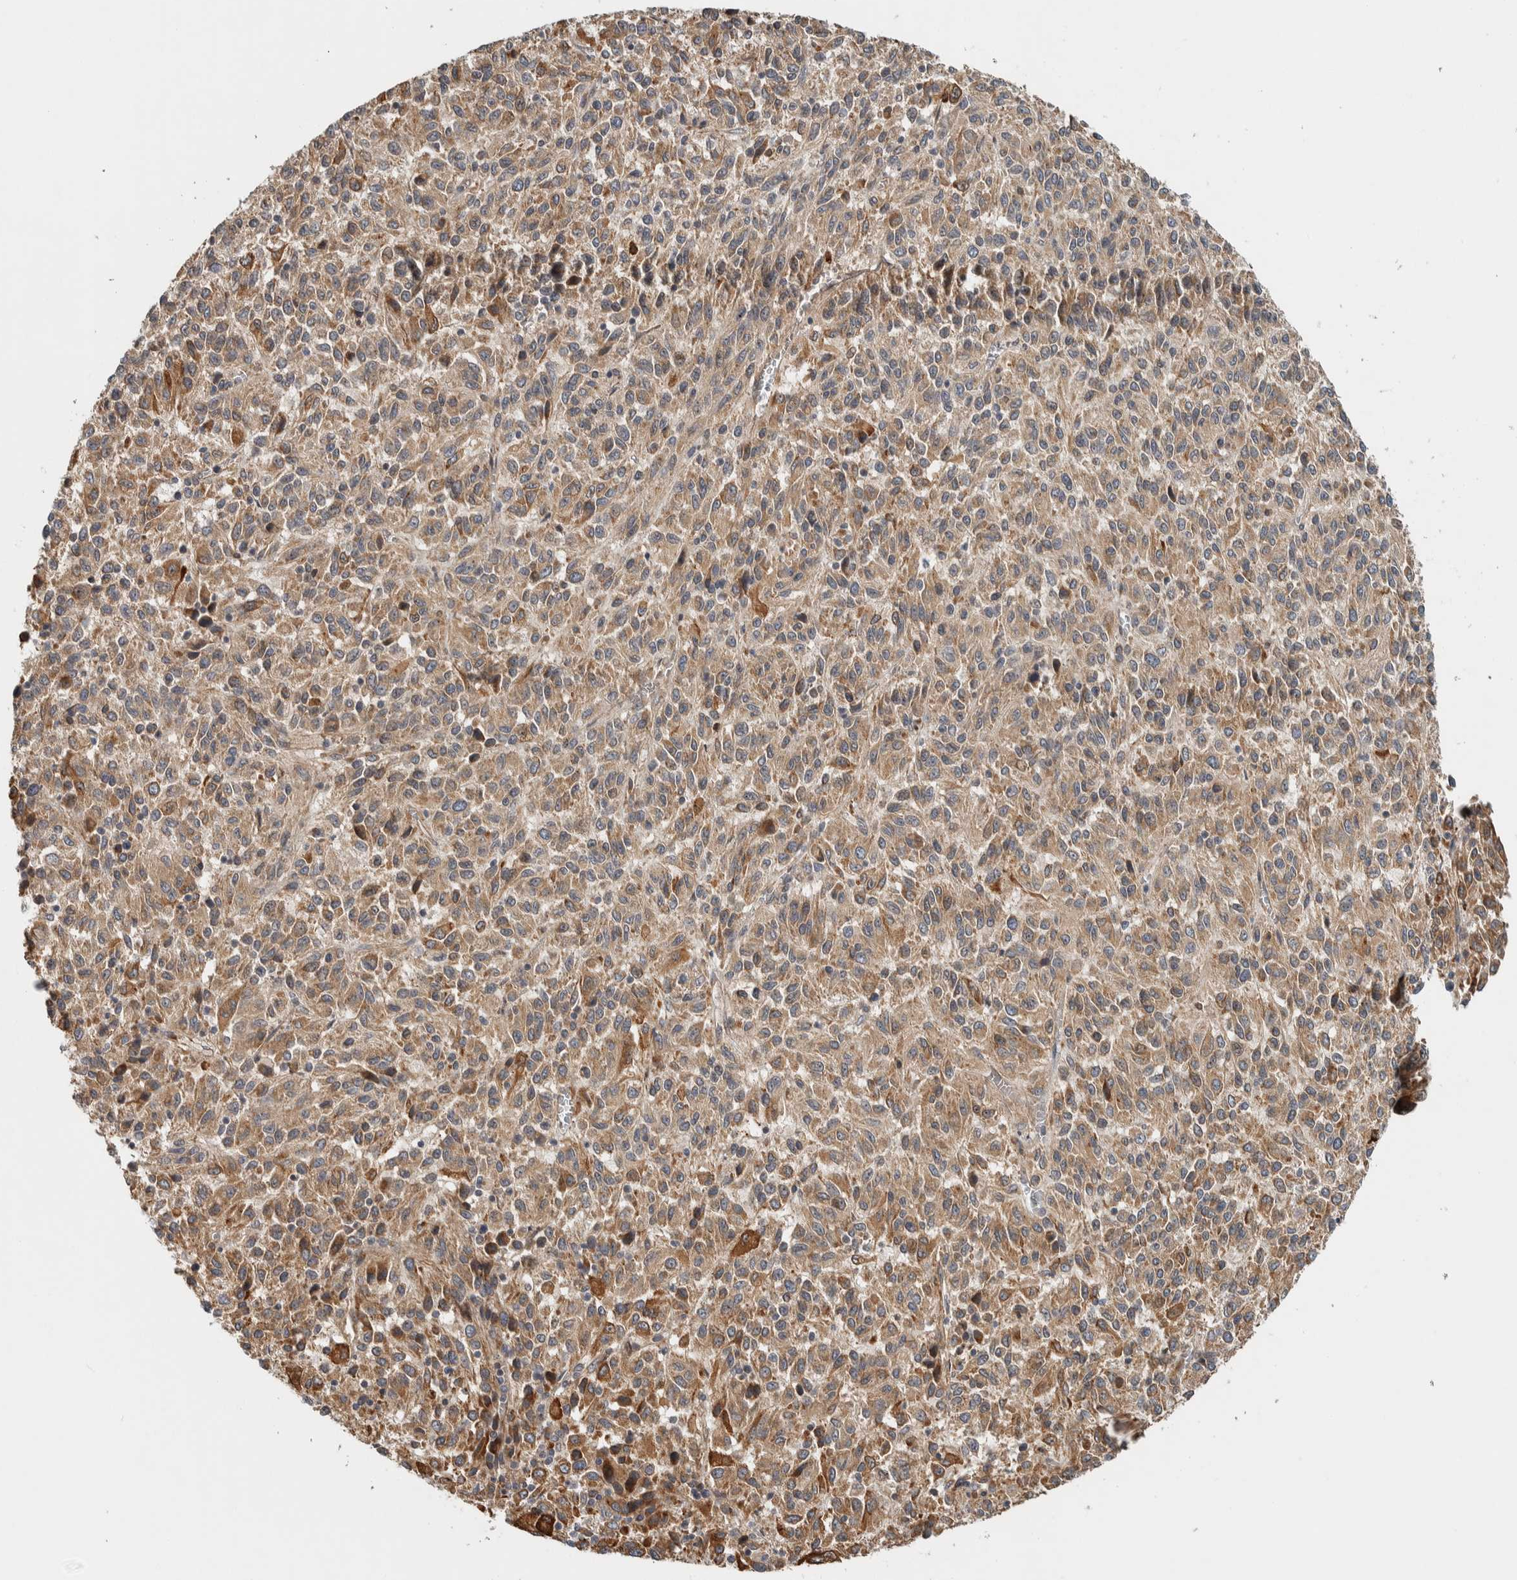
{"staining": {"intensity": "moderate", "quantity": ">75%", "location": "cytoplasmic/membranous"}, "tissue": "melanoma", "cell_type": "Tumor cells", "image_type": "cancer", "snomed": [{"axis": "morphology", "description": "Malignant melanoma, Metastatic site"}, {"axis": "topography", "description": "Lung"}], "caption": "High-magnification brightfield microscopy of melanoma stained with DAB (brown) and counterstained with hematoxylin (blue). tumor cells exhibit moderate cytoplasmic/membranous staining is present in about>75% of cells.", "gene": "TBC1D31", "patient": {"sex": "male", "age": 64}}